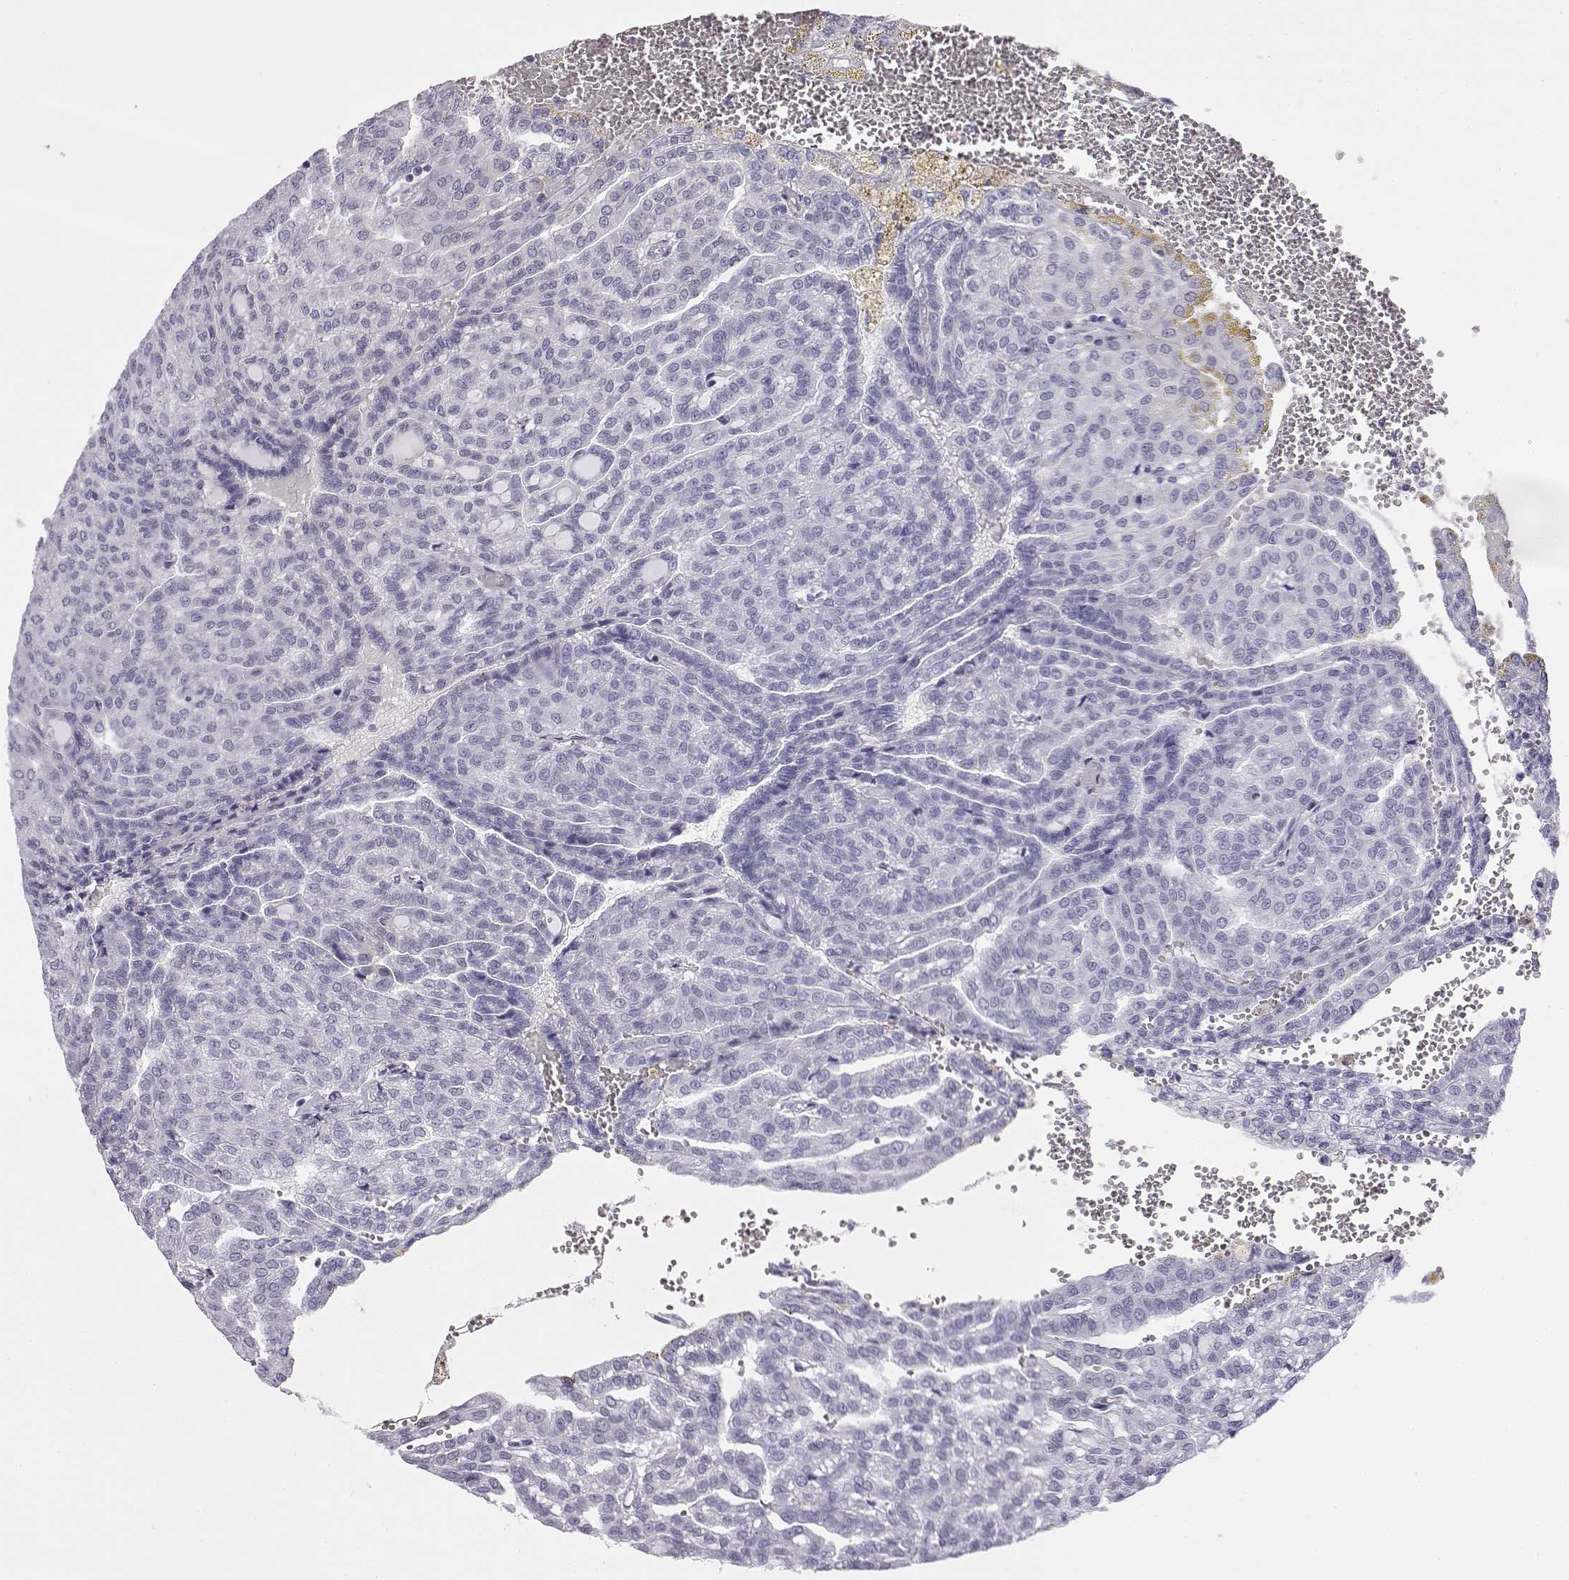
{"staining": {"intensity": "negative", "quantity": "none", "location": "none"}, "tissue": "renal cancer", "cell_type": "Tumor cells", "image_type": "cancer", "snomed": [{"axis": "morphology", "description": "Adenocarcinoma, NOS"}, {"axis": "topography", "description": "Kidney"}], "caption": "Image shows no significant protein staining in tumor cells of renal cancer.", "gene": "VGF", "patient": {"sex": "male", "age": 63}}